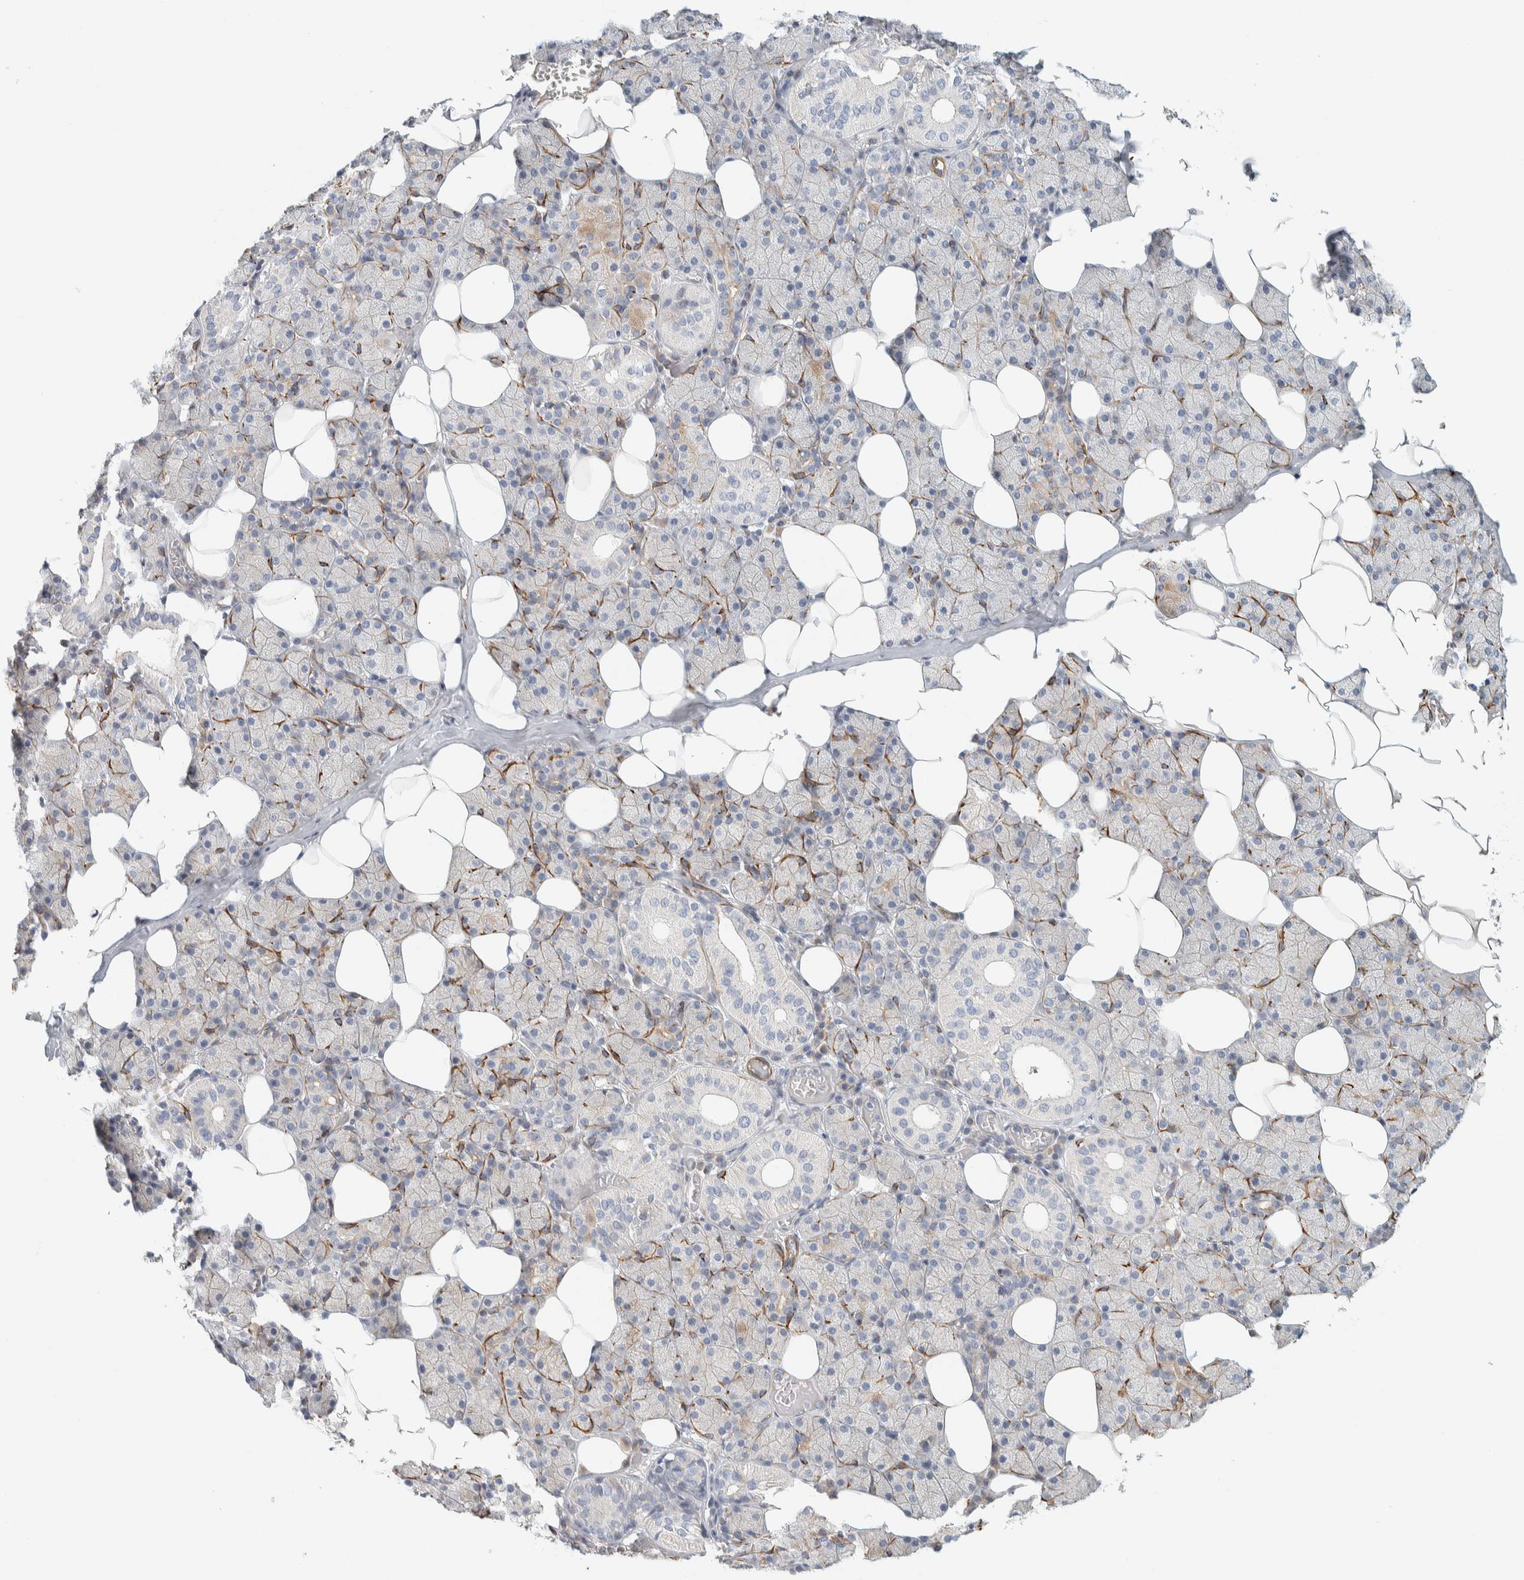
{"staining": {"intensity": "negative", "quantity": "none", "location": "none"}, "tissue": "salivary gland", "cell_type": "Glandular cells", "image_type": "normal", "snomed": [{"axis": "morphology", "description": "Normal tissue, NOS"}, {"axis": "topography", "description": "Salivary gland"}], "caption": "Image shows no protein expression in glandular cells of benign salivary gland.", "gene": "CDR2", "patient": {"sex": "female", "age": 33}}